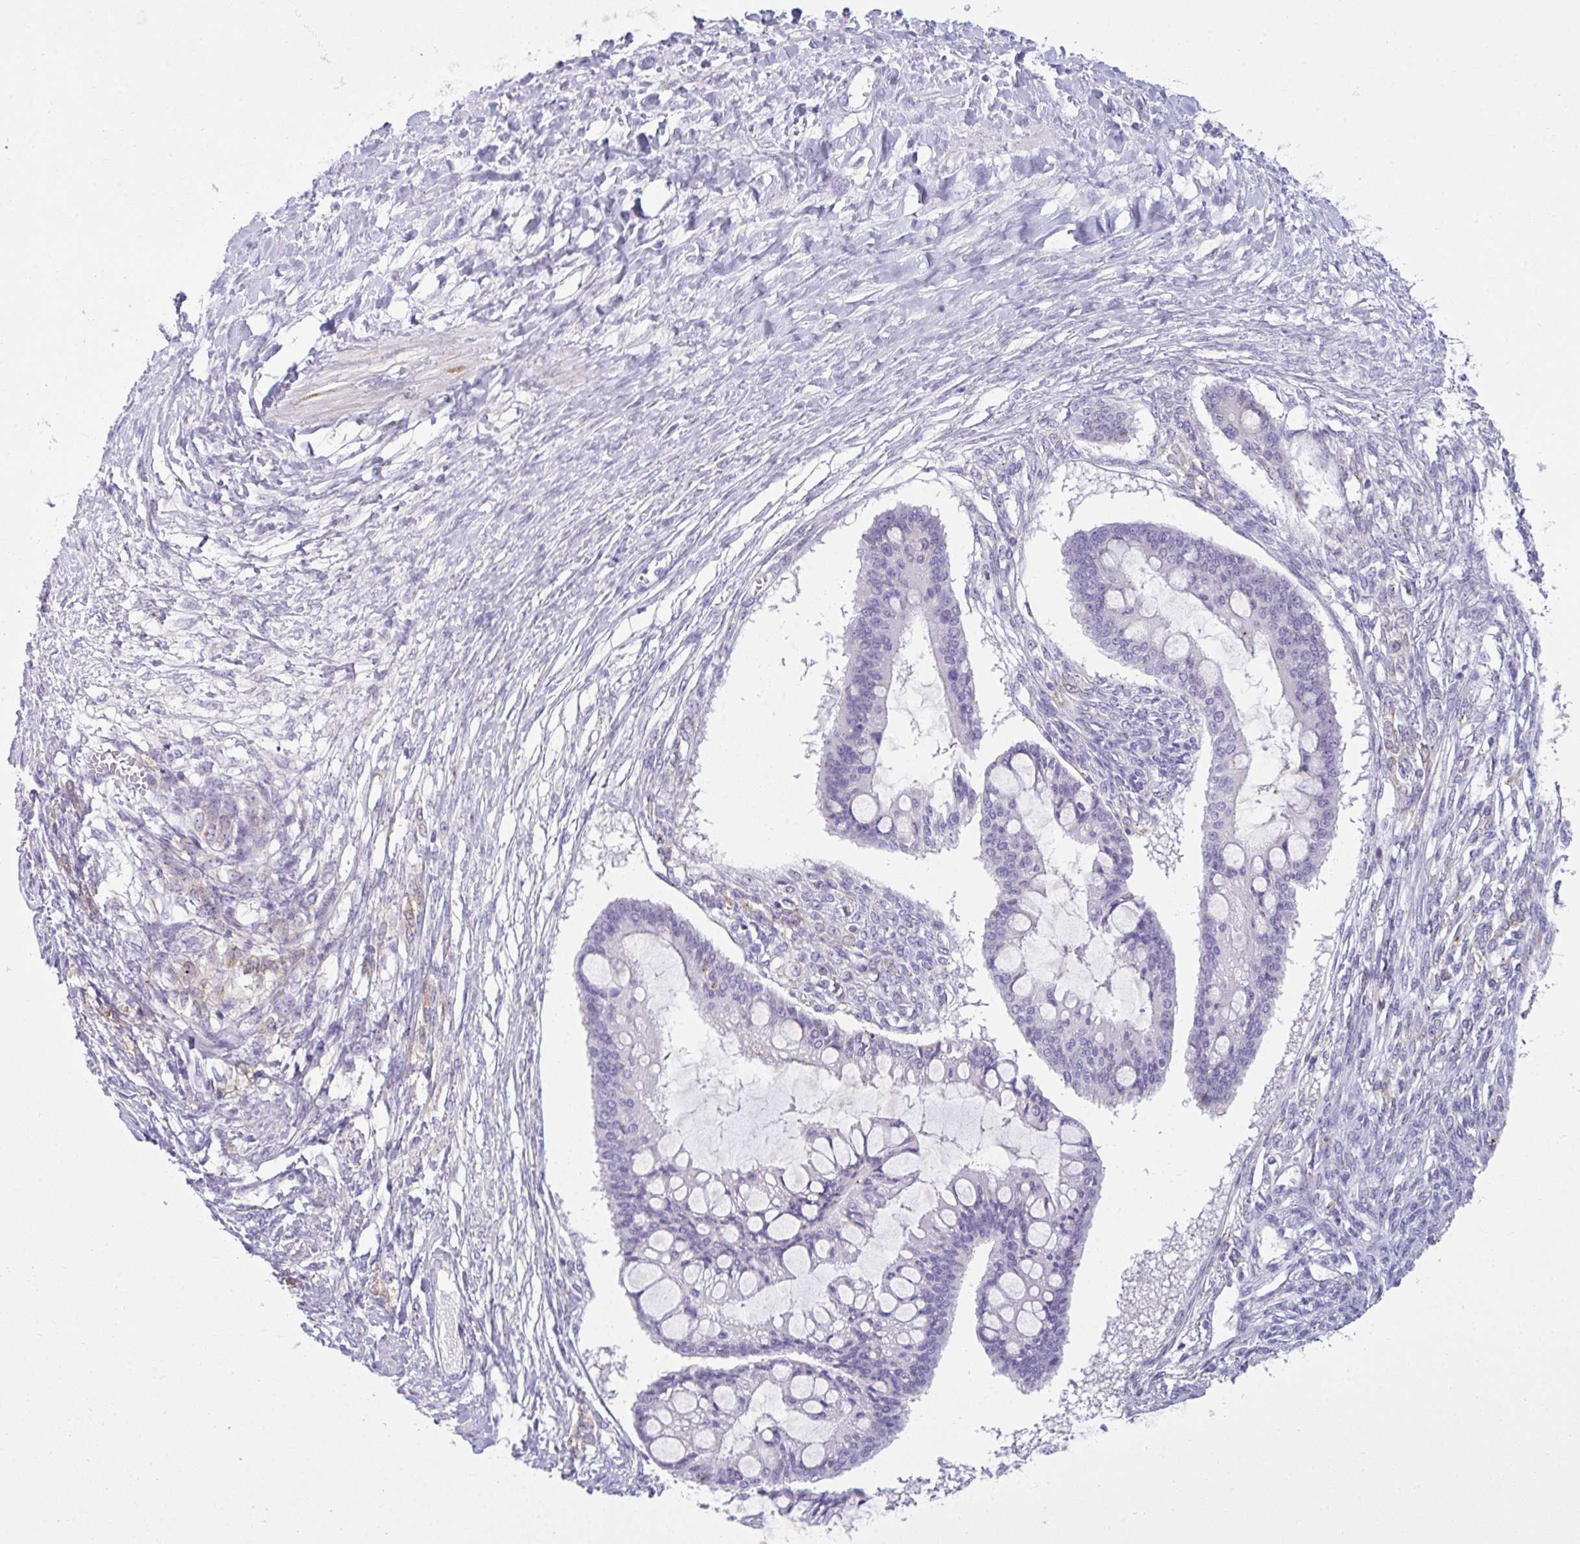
{"staining": {"intensity": "negative", "quantity": "none", "location": "none"}, "tissue": "ovarian cancer", "cell_type": "Tumor cells", "image_type": "cancer", "snomed": [{"axis": "morphology", "description": "Cystadenocarcinoma, mucinous, NOS"}, {"axis": "topography", "description": "Ovary"}], "caption": "Photomicrograph shows no significant protein expression in tumor cells of ovarian cancer (mucinous cystadenocarcinoma). (Stains: DAB (3,3'-diaminobenzidine) immunohistochemistry with hematoxylin counter stain, Microscopy: brightfield microscopy at high magnification).", "gene": "RGPD5", "patient": {"sex": "female", "age": 73}}